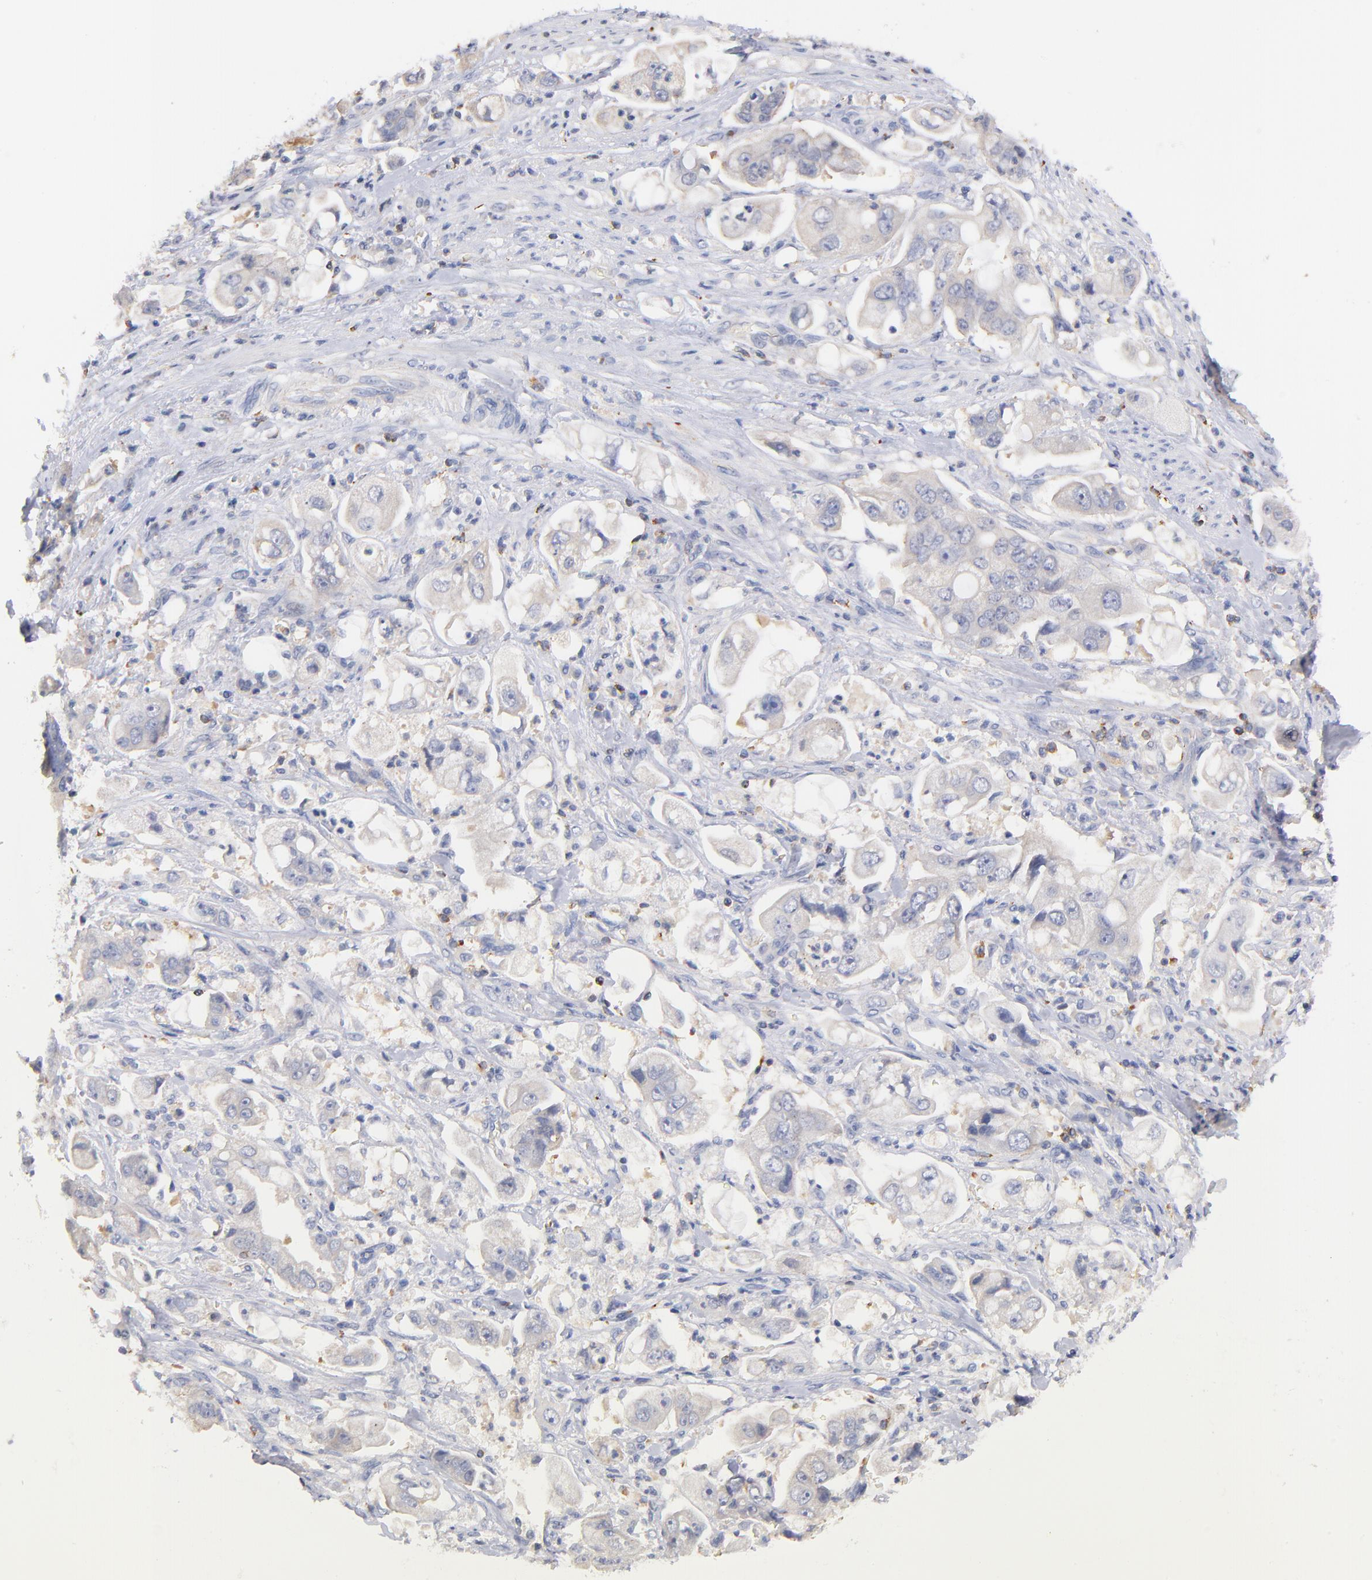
{"staining": {"intensity": "negative", "quantity": "none", "location": "none"}, "tissue": "stomach cancer", "cell_type": "Tumor cells", "image_type": "cancer", "snomed": [{"axis": "morphology", "description": "Adenocarcinoma, NOS"}, {"axis": "topography", "description": "Stomach"}], "caption": "High power microscopy micrograph of an immunohistochemistry photomicrograph of stomach adenocarcinoma, revealing no significant staining in tumor cells.", "gene": "KREMEN2", "patient": {"sex": "male", "age": 62}}